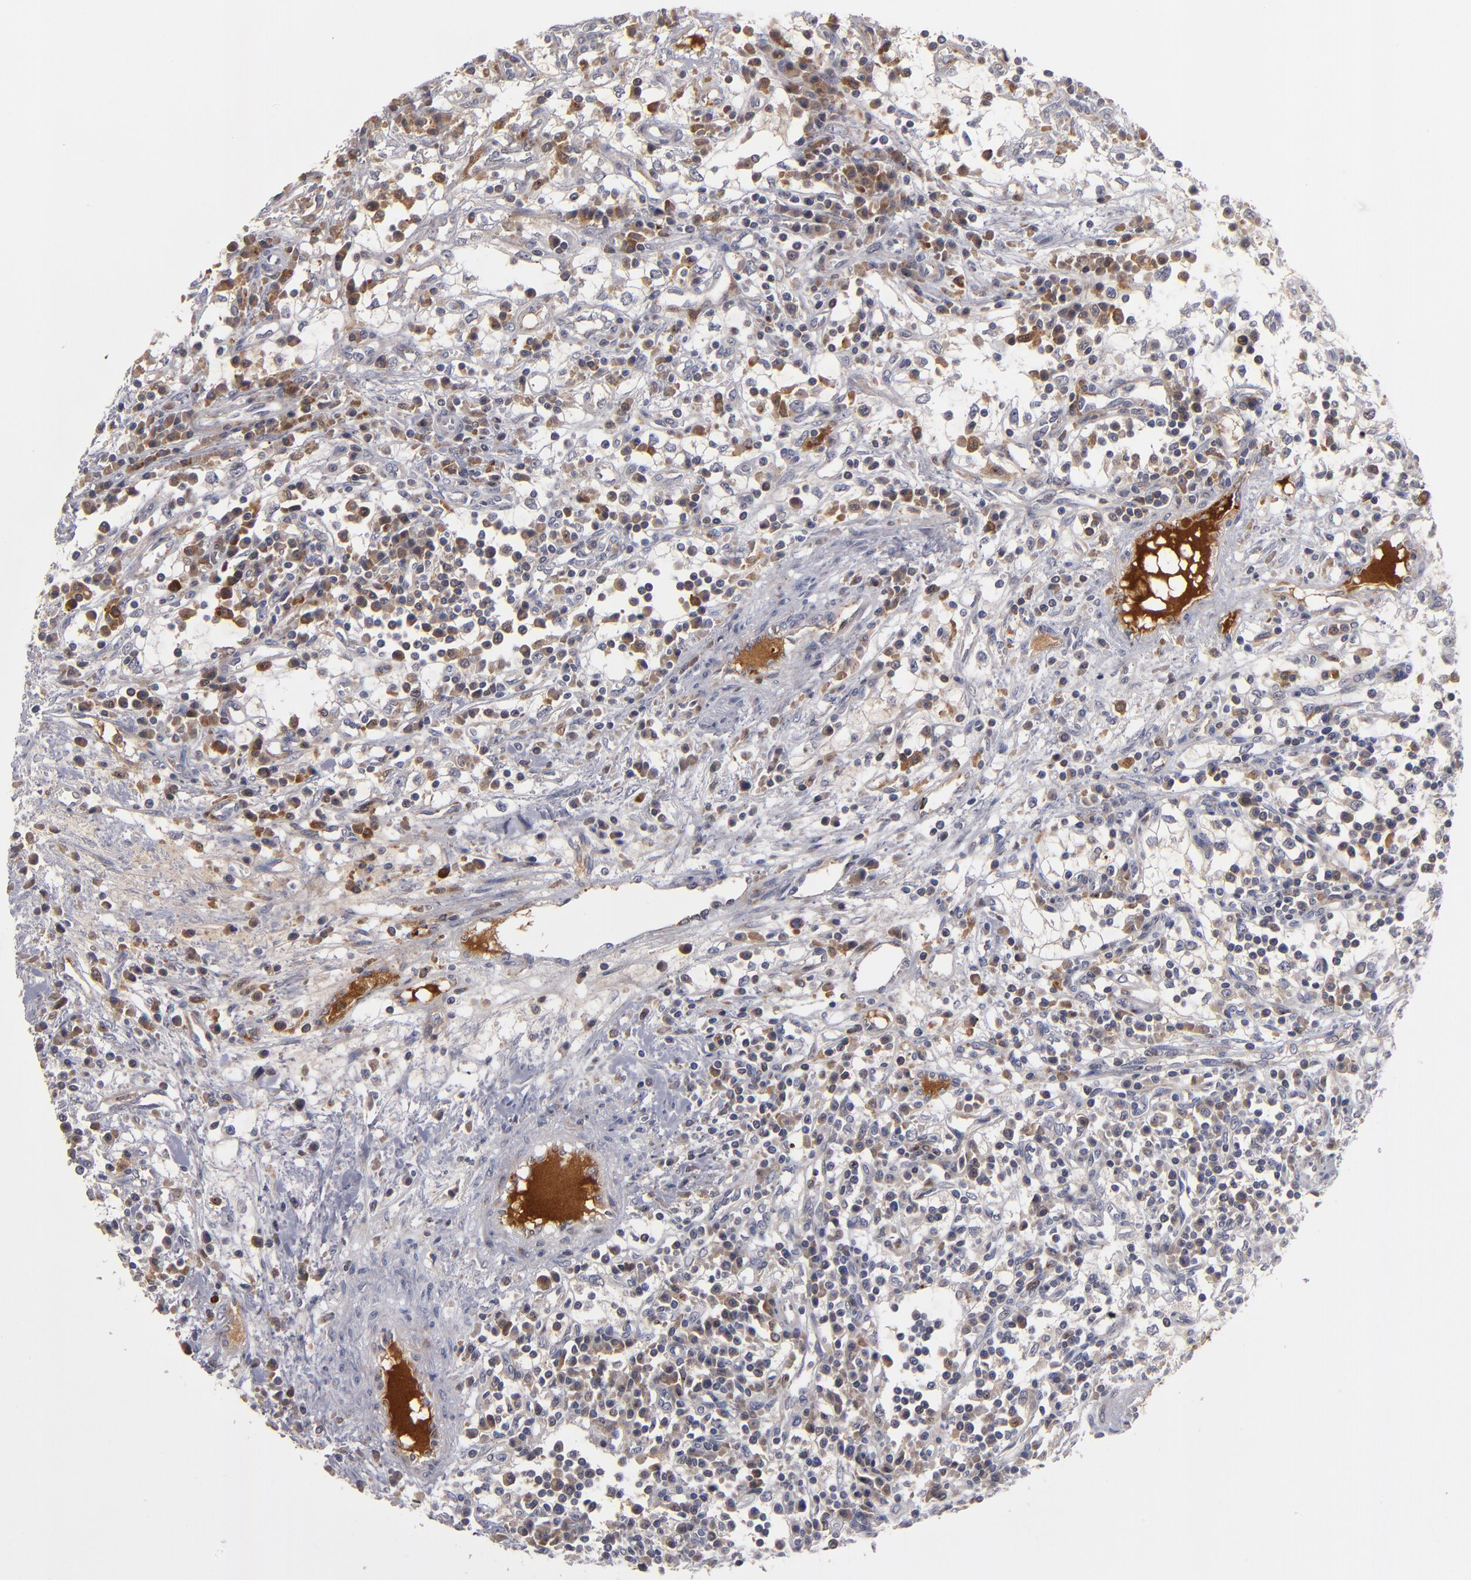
{"staining": {"intensity": "weak", "quantity": "<25%", "location": "cytoplasmic/membranous"}, "tissue": "renal cancer", "cell_type": "Tumor cells", "image_type": "cancer", "snomed": [{"axis": "morphology", "description": "Adenocarcinoma, NOS"}, {"axis": "topography", "description": "Kidney"}], "caption": "An image of human renal adenocarcinoma is negative for staining in tumor cells. (Immunohistochemistry, brightfield microscopy, high magnification).", "gene": "EXD2", "patient": {"sex": "male", "age": 82}}